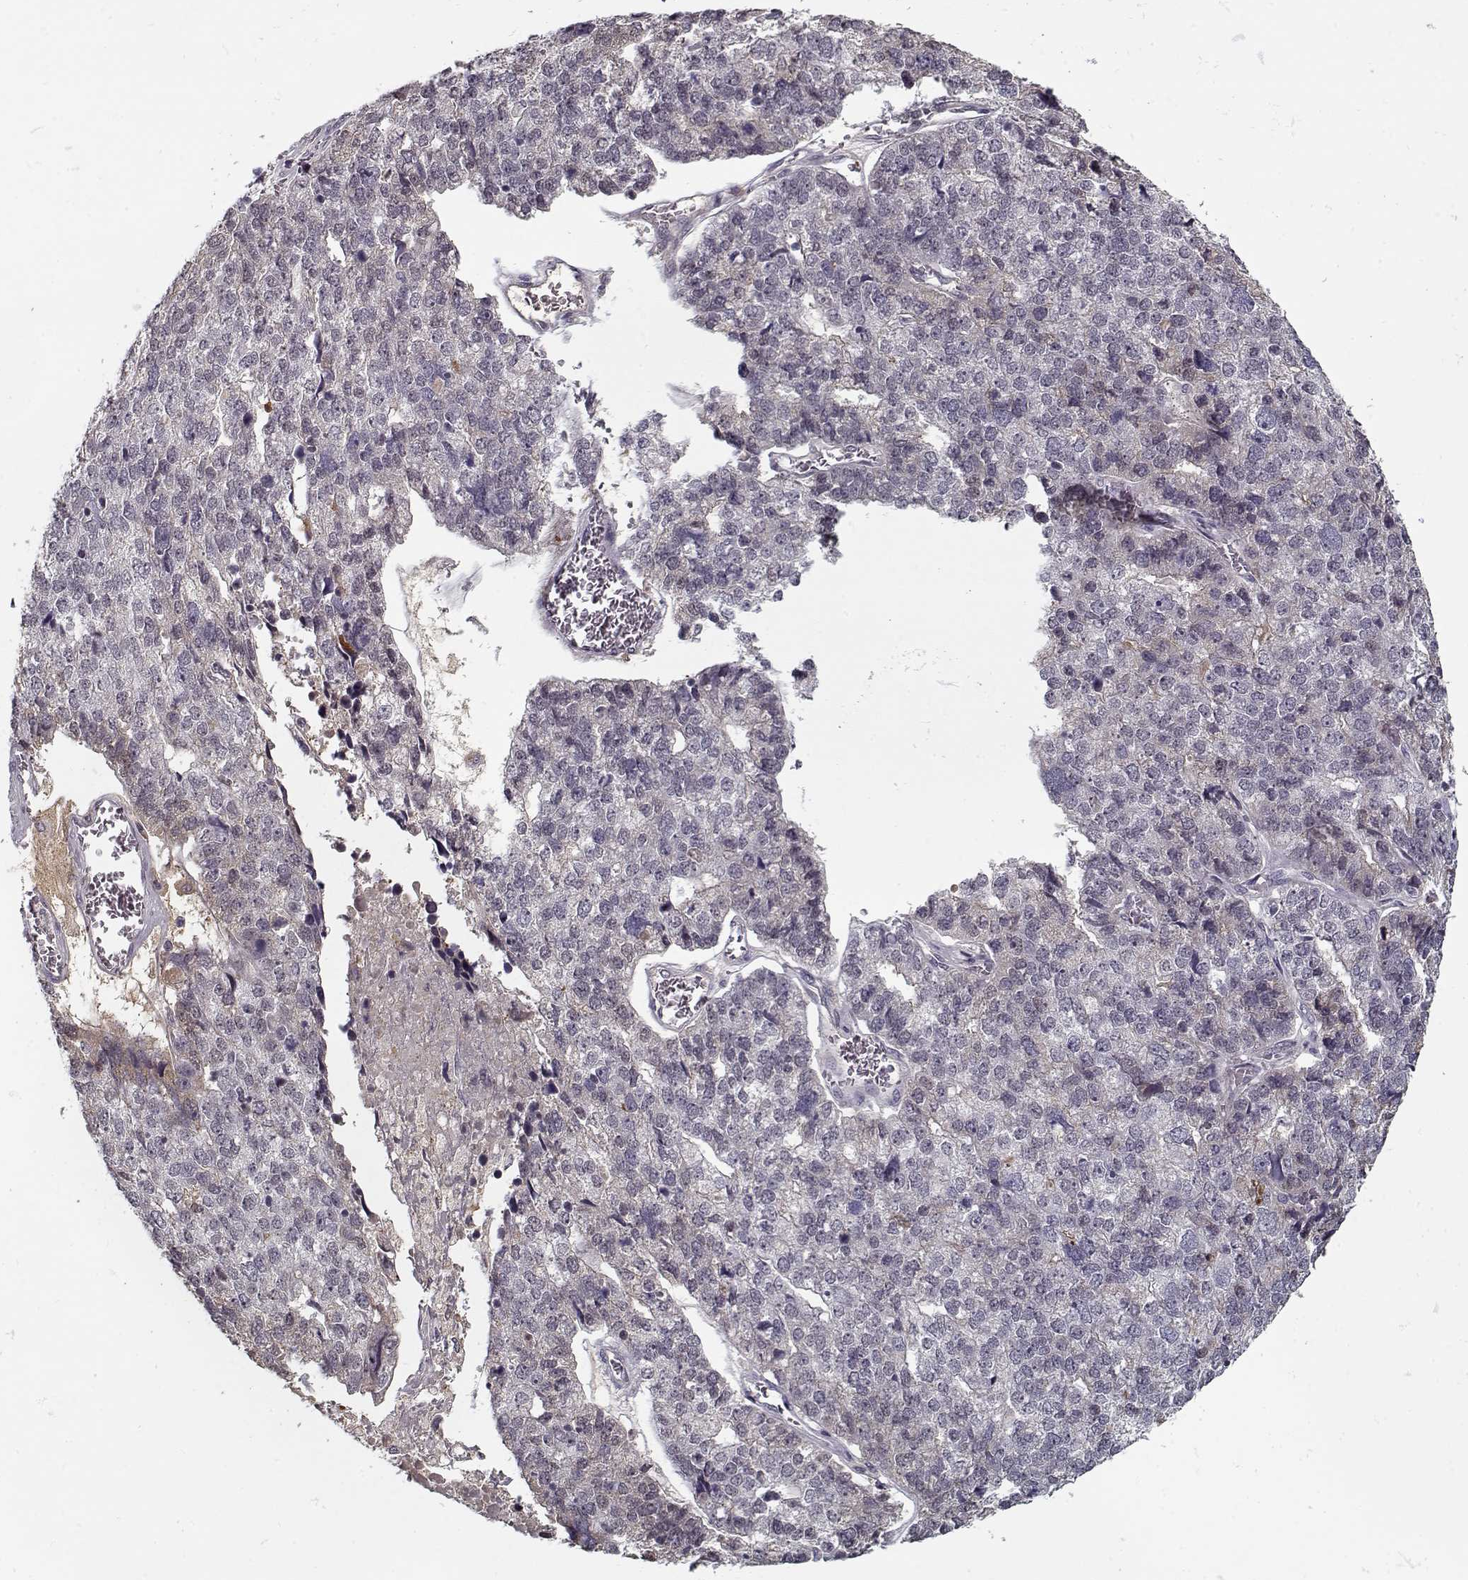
{"staining": {"intensity": "negative", "quantity": "none", "location": "none"}, "tissue": "stomach cancer", "cell_type": "Tumor cells", "image_type": "cancer", "snomed": [{"axis": "morphology", "description": "Adenocarcinoma, NOS"}, {"axis": "topography", "description": "Stomach"}], "caption": "Micrograph shows no protein expression in tumor cells of stomach cancer (adenocarcinoma) tissue.", "gene": "AFM", "patient": {"sex": "male", "age": 69}}